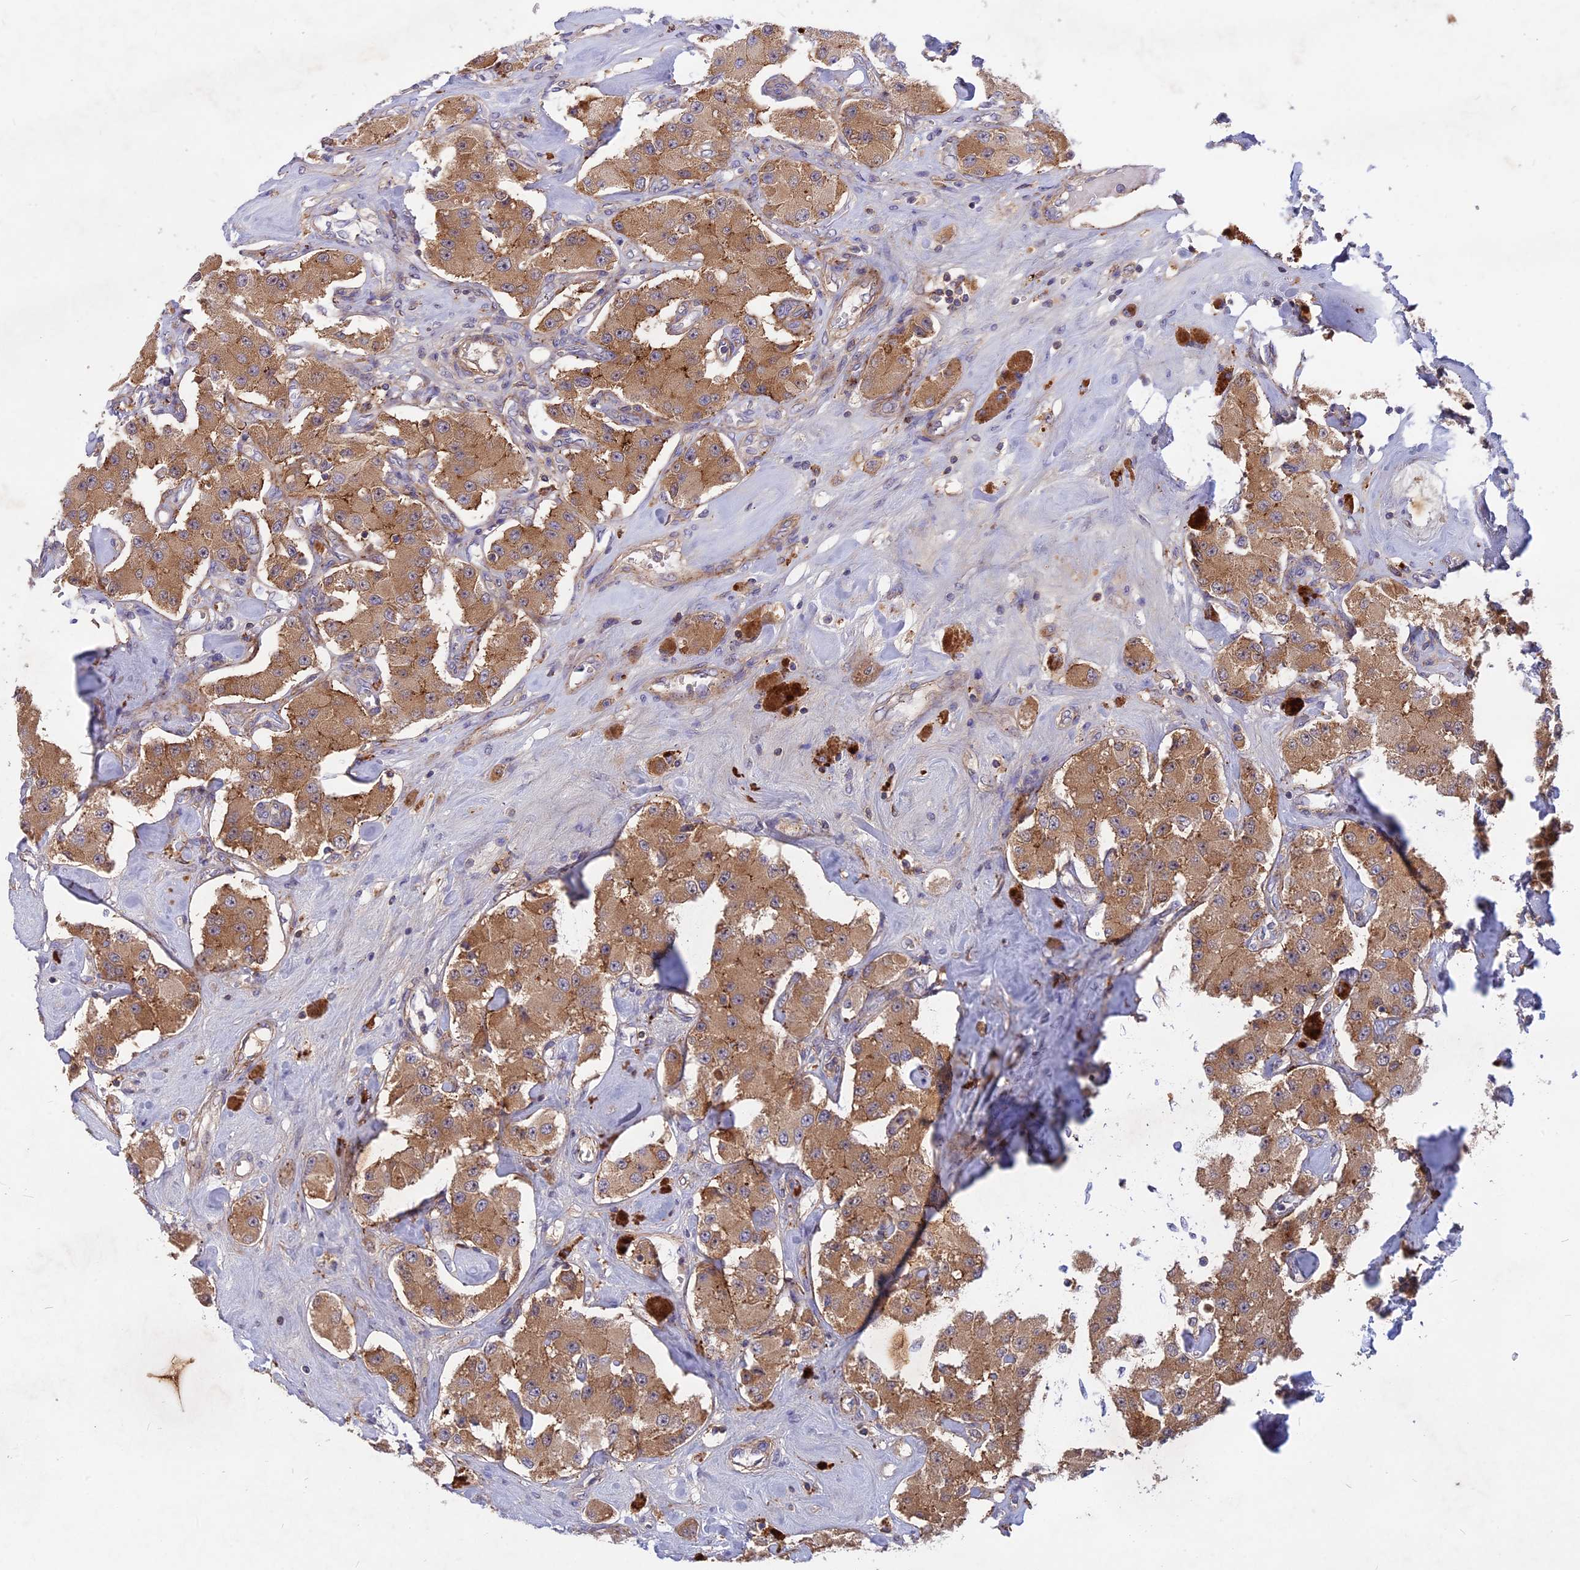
{"staining": {"intensity": "moderate", "quantity": ">75%", "location": "cytoplasmic/membranous"}, "tissue": "carcinoid", "cell_type": "Tumor cells", "image_type": "cancer", "snomed": [{"axis": "morphology", "description": "Carcinoid, malignant, NOS"}, {"axis": "topography", "description": "Pancreas"}], "caption": "This is an image of immunohistochemistry (IHC) staining of carcinoid, which shows moderate expression in the cytoplasmic/membranous of tumor cells.", "gene": "ADO", "patient": {"sex": "male", "age": 41}}